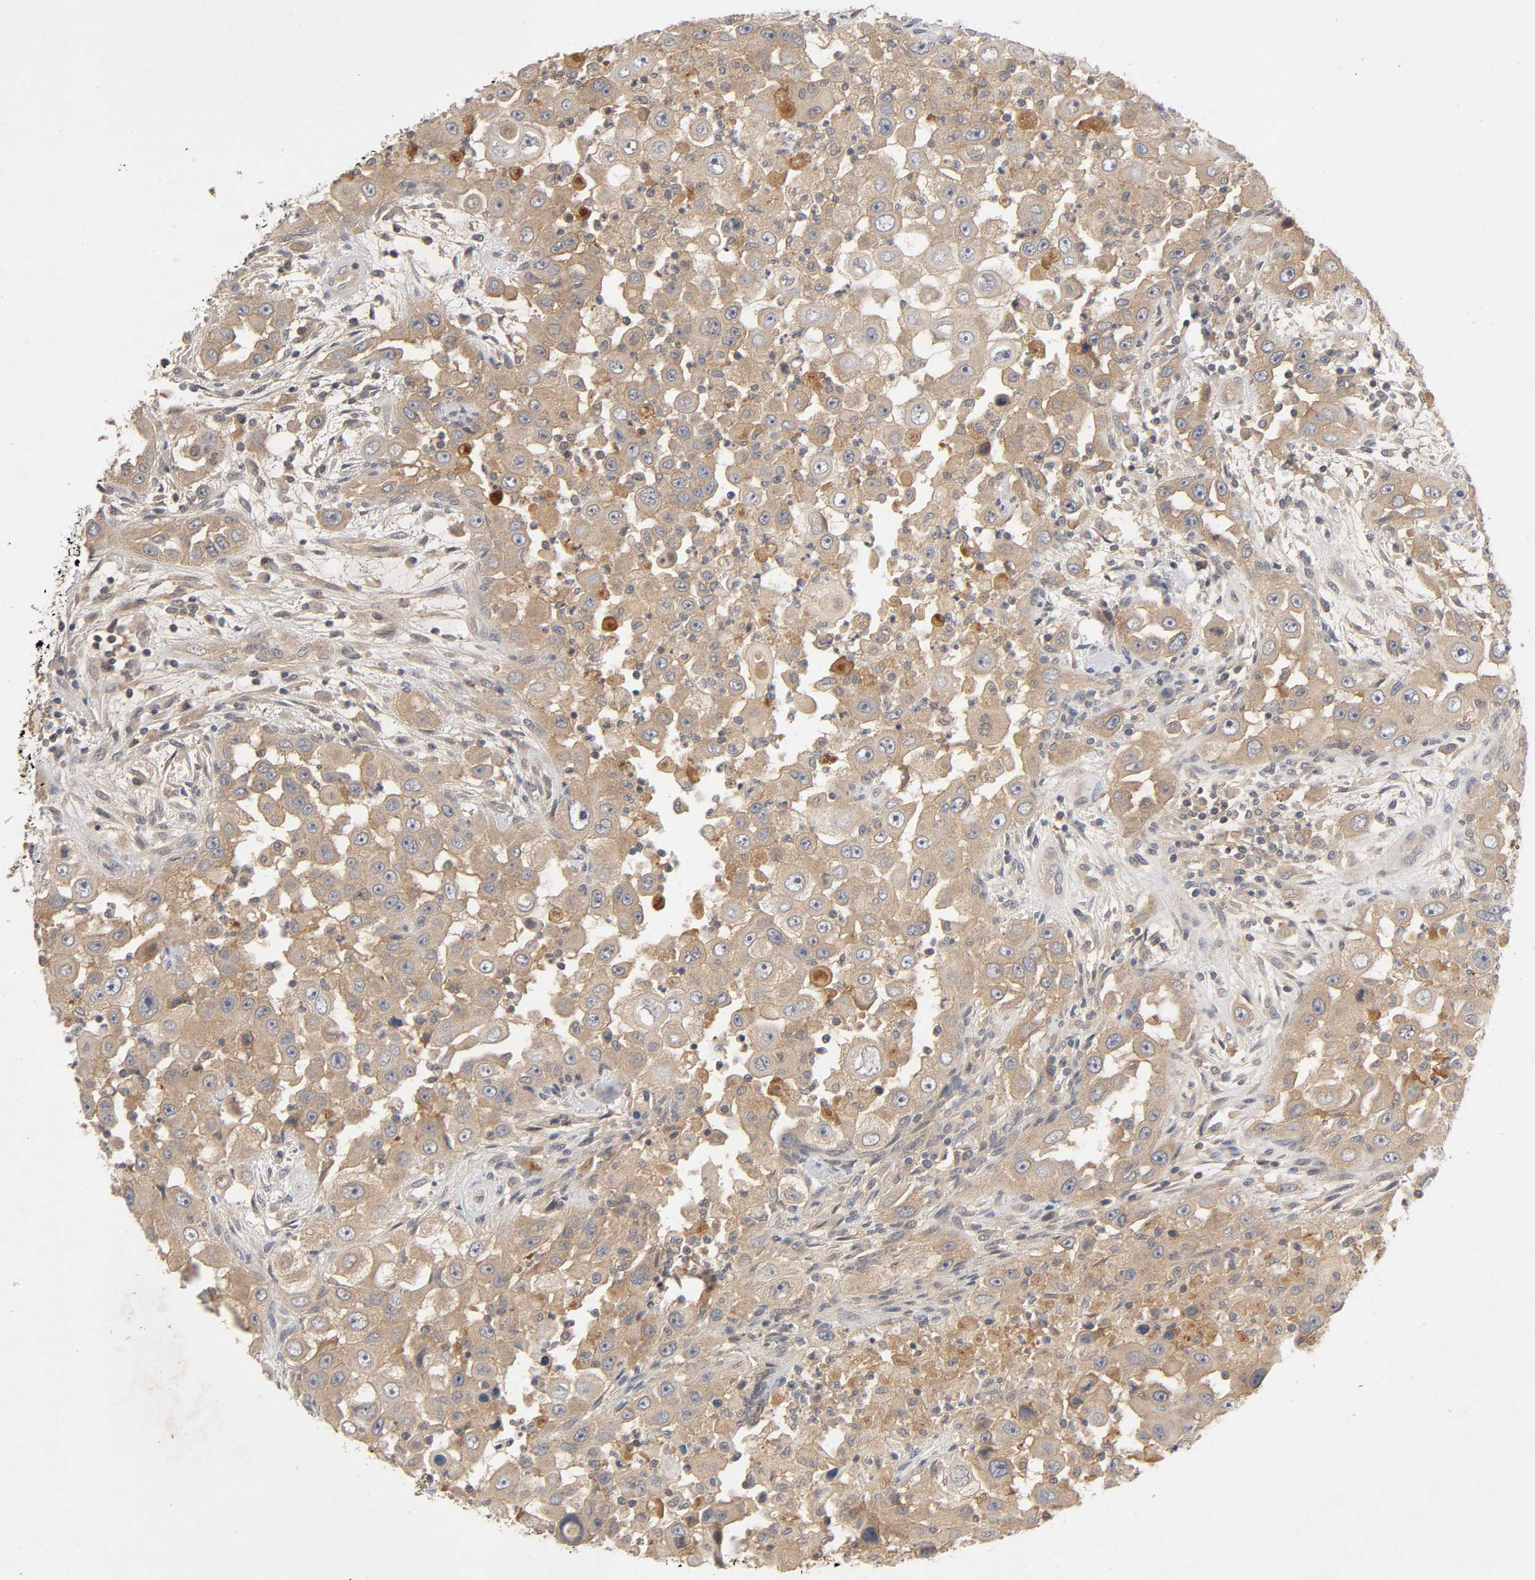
{"staining": {"intensity": "moderate", "quantity": ">75%", "location": "cytoplasmic/membranous"}, "tissue": "head and neck cancer", "cell_type": "Tumor cells", "image_type": "cancer", "snomed": [{"axis": "morphology", "description": "Carcinoma, NOS"}, {"axis": "topography", "description": "Head-Neck"}], "caption": "Moderate cytoplasmic/membranous positivity is seen in approximately >75% of tumor cells in head and neck cancer (carcinoma).", "gene": "CPB2", "patient": {"sex": "male", "age": 87}}